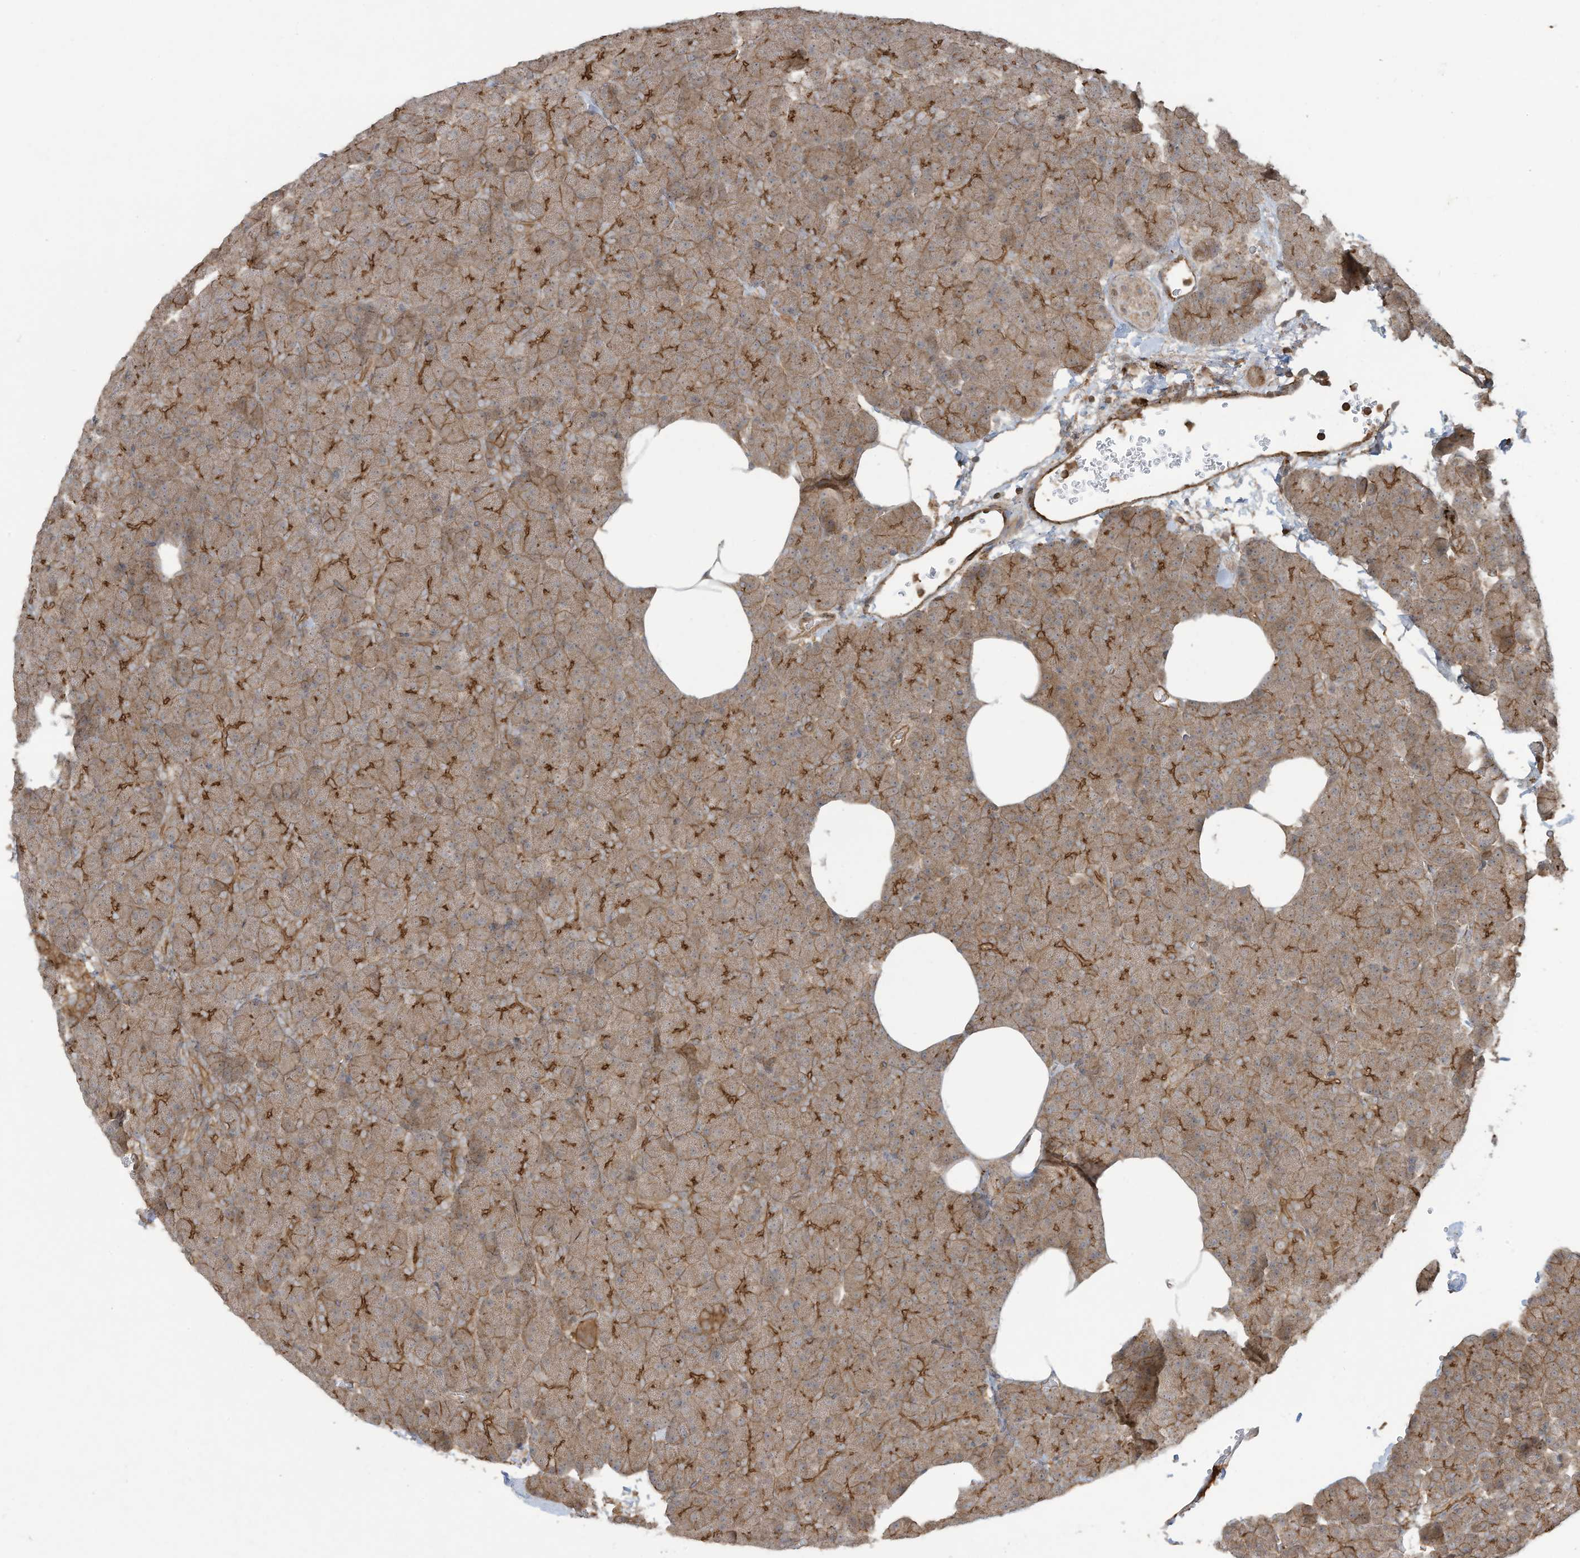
{"staining": {"intensity": "strong", "quantity": "25%-75%", "location": "cytoplasmic/membranous"}, "tissue": "pancreas", "cell_type": "Exocrine glandular cells", "image_type": "normal", "snomed": [{"axis": "morphology", "description": "Normal tissue, NOS"}, {"axis": "morphology", "description": "Carcinoid, malignant, NOS"}, {"axis": "topography", "description": "Pancreas"}], "caption": "An IHC micrograph of benign tissue is shown. Protein staining in brown labels strong cytoplasmic/membranous positivity in pancreas within exocrine glandular cells.", "gene": "DDIT4", "patient": {"sex": "female", "age": 35}}